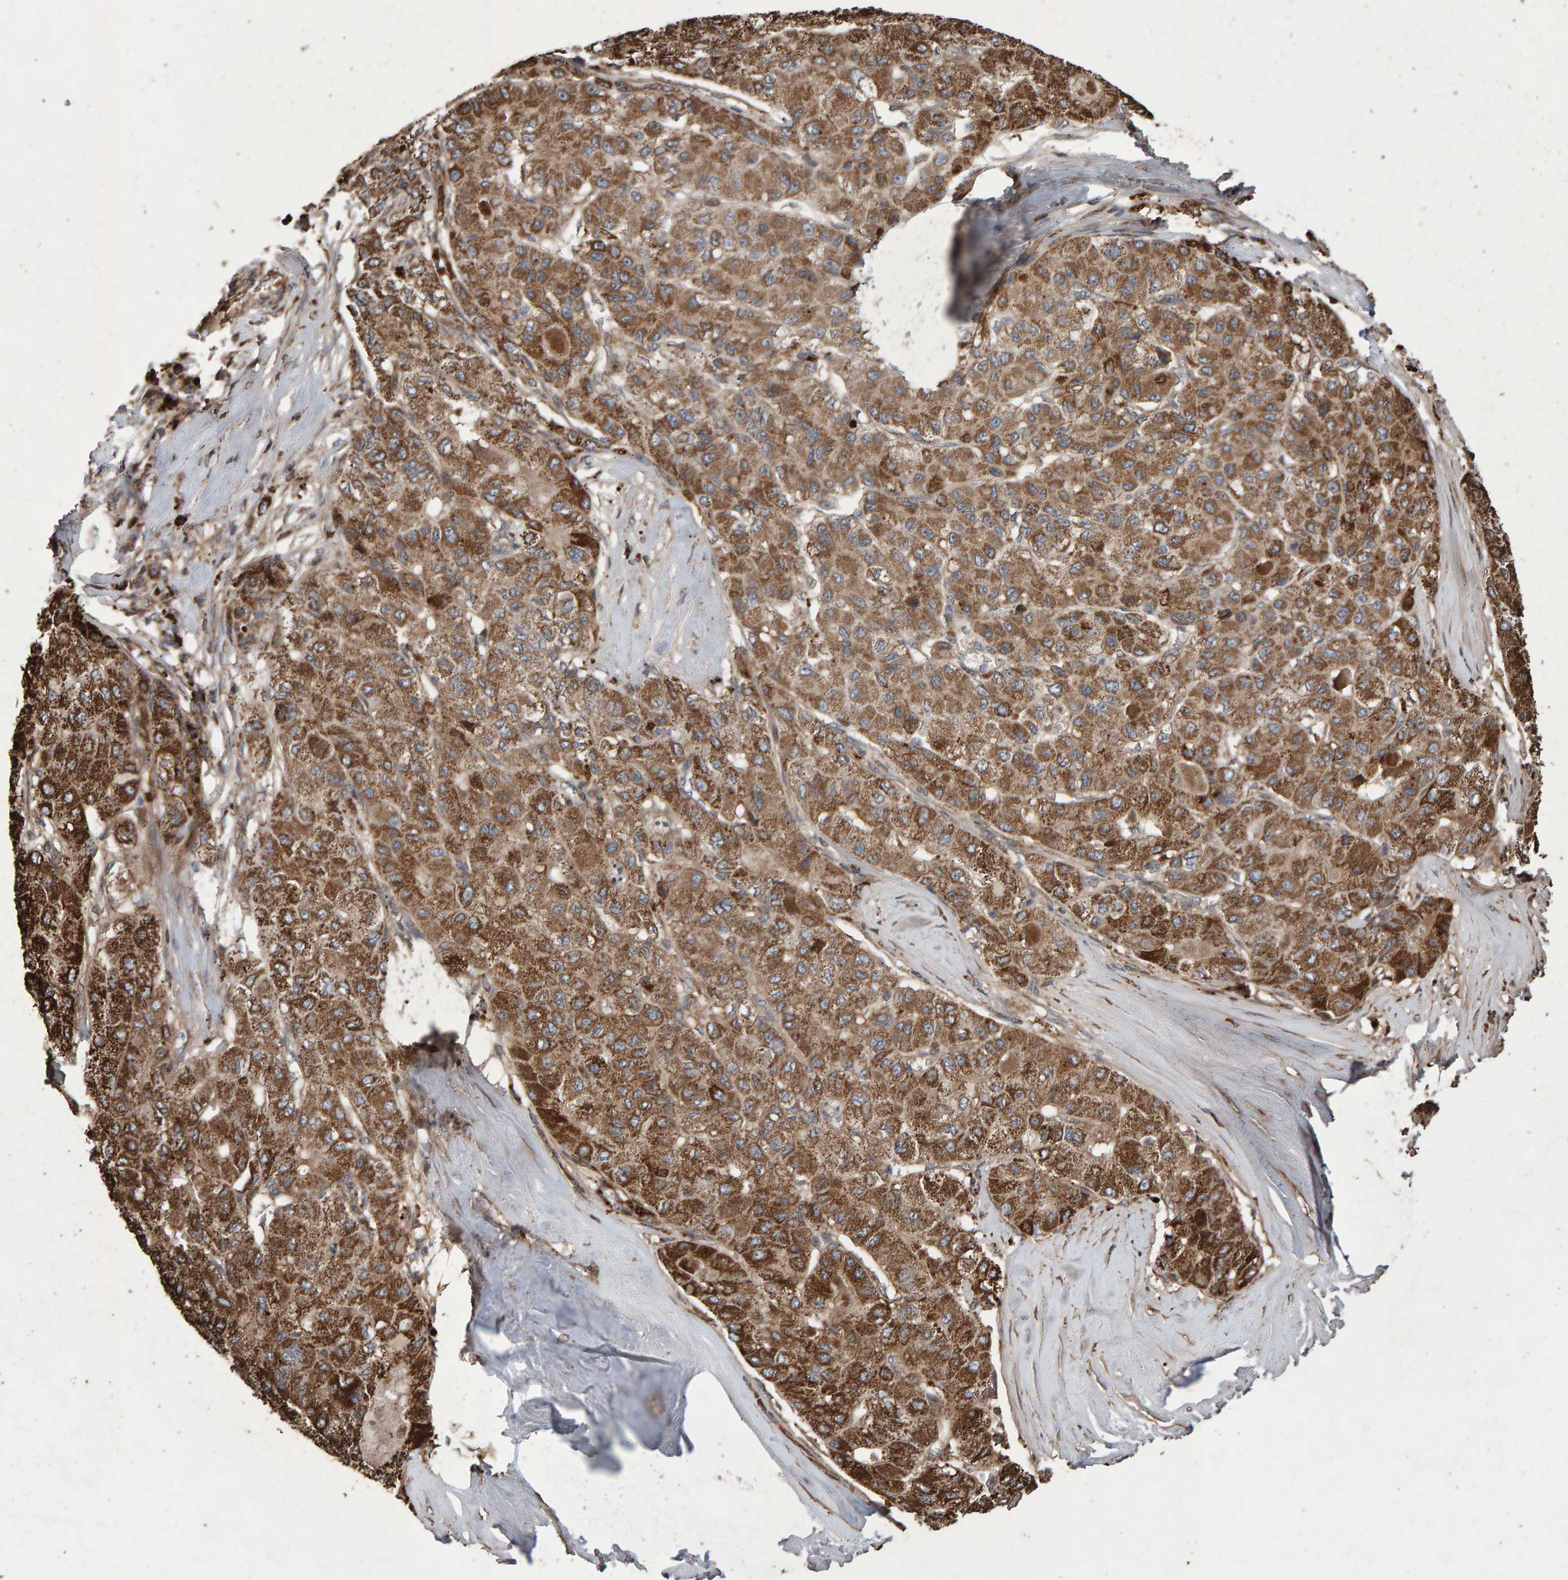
{"staining": {"intensity": "moderate", "quantity": ">75%", "location": "cytoplasmic/membranous"}, "tissue": "liver cancer", "cell_type": "Tumor cells", "image_type": "cancer", "snomed": [{"axis": "morphology", "description": "Carcinoma, Hepatocellular, NOS"}, {"axis": "topography", "description": "Liver"}], "caption": "Tumor cells demonstrate medium levels of moderate cytoplasmic/membranous expression in about >75% of cells in liver cancer (hepatocellular carcinoma).", "gene": "OSBP2", "patient": {"sex": "male", "age": 80}}